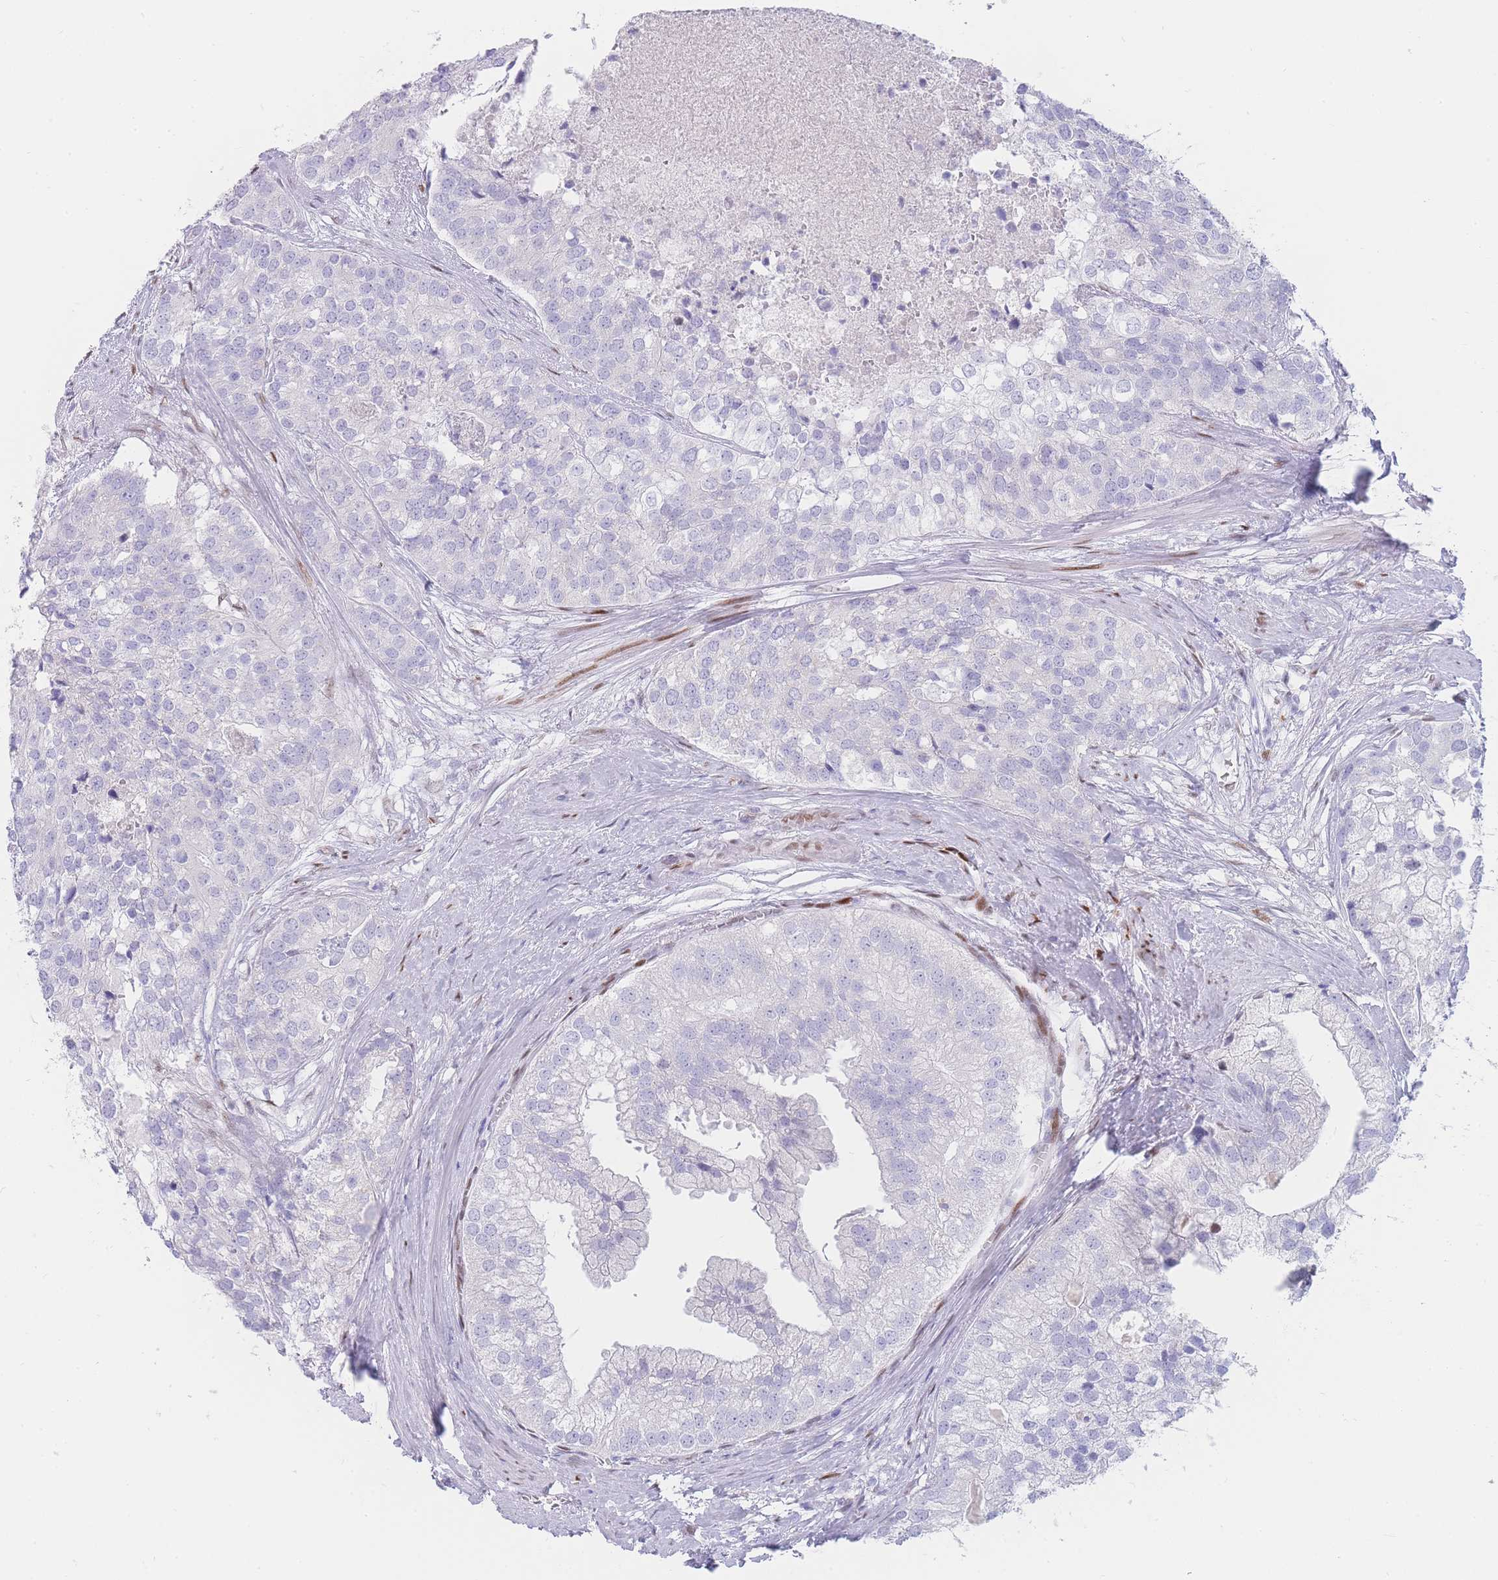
{"staining": {"intensity": "negative", "quantity": "none", "location": "none"}, "tissue": "prostate cancer", "cell_type": "Tumor cells", "image_type": "cancer", "snomed": [{"axis": "morphology", "description": "Adenocarcinoma, High grade"}, {"axis": "topography", "description": "Prostate"}], "caption": "Prostate high-grade adenocarcinoma was stained to show a protein in brown. There is no significant positivity in tumor cells.", "gene": "PSMB5", "patient": {"sex": "male", "age": 62}}